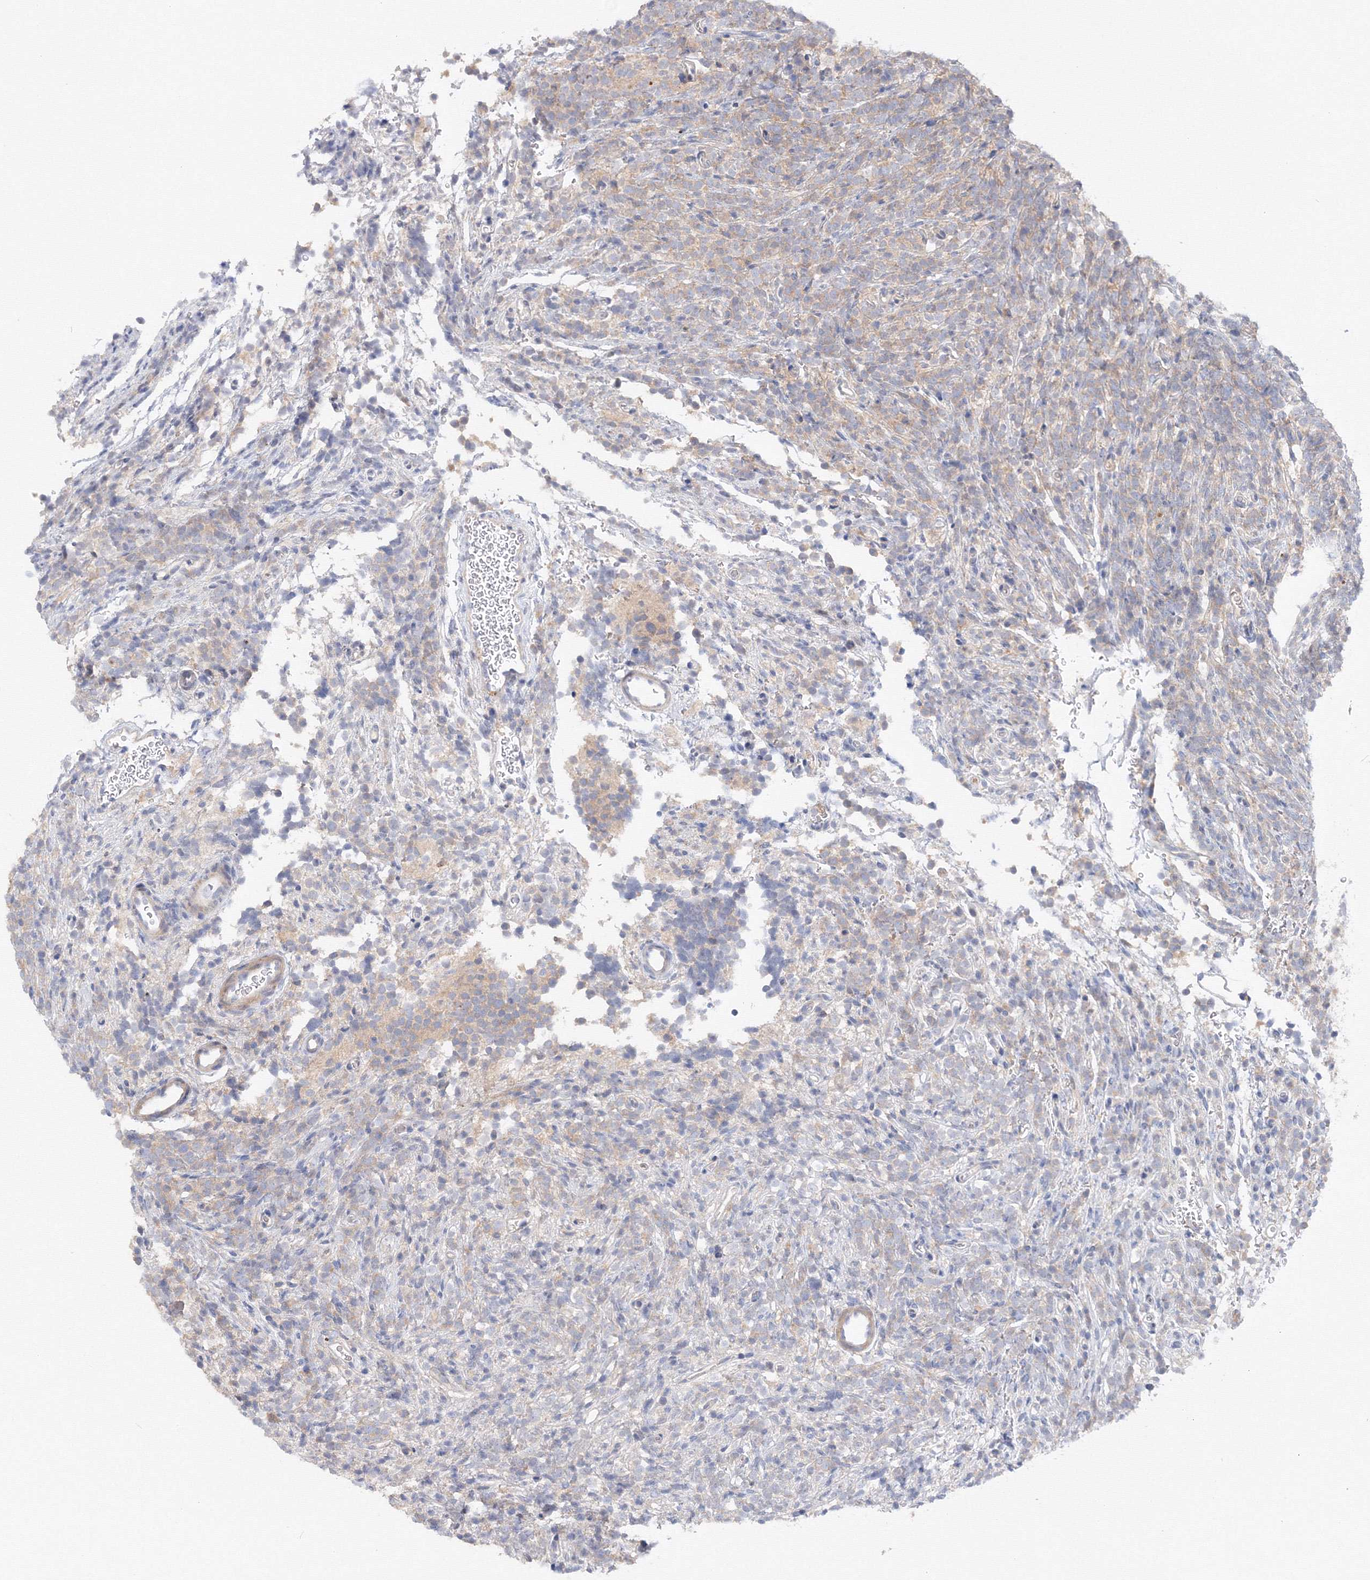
{"staining": {"intensity": "weak", "quantity": "<25%", "location": "cytoplasmic/membranous"}, "tissue": "glioma", "cell_type": "Tumor cells", "image_type": "cancer", "snomed": [{"axis": "morphology", "description": "Glioma, malignant, Low grade"}, {"axis": "topography", "description": "Brain"}], "caption": "The image reveals no staining of tumor cells in malignant low-grade glioma.", "gene": "DIS3L2", "patient": {"sex": "female", "age": 1}}